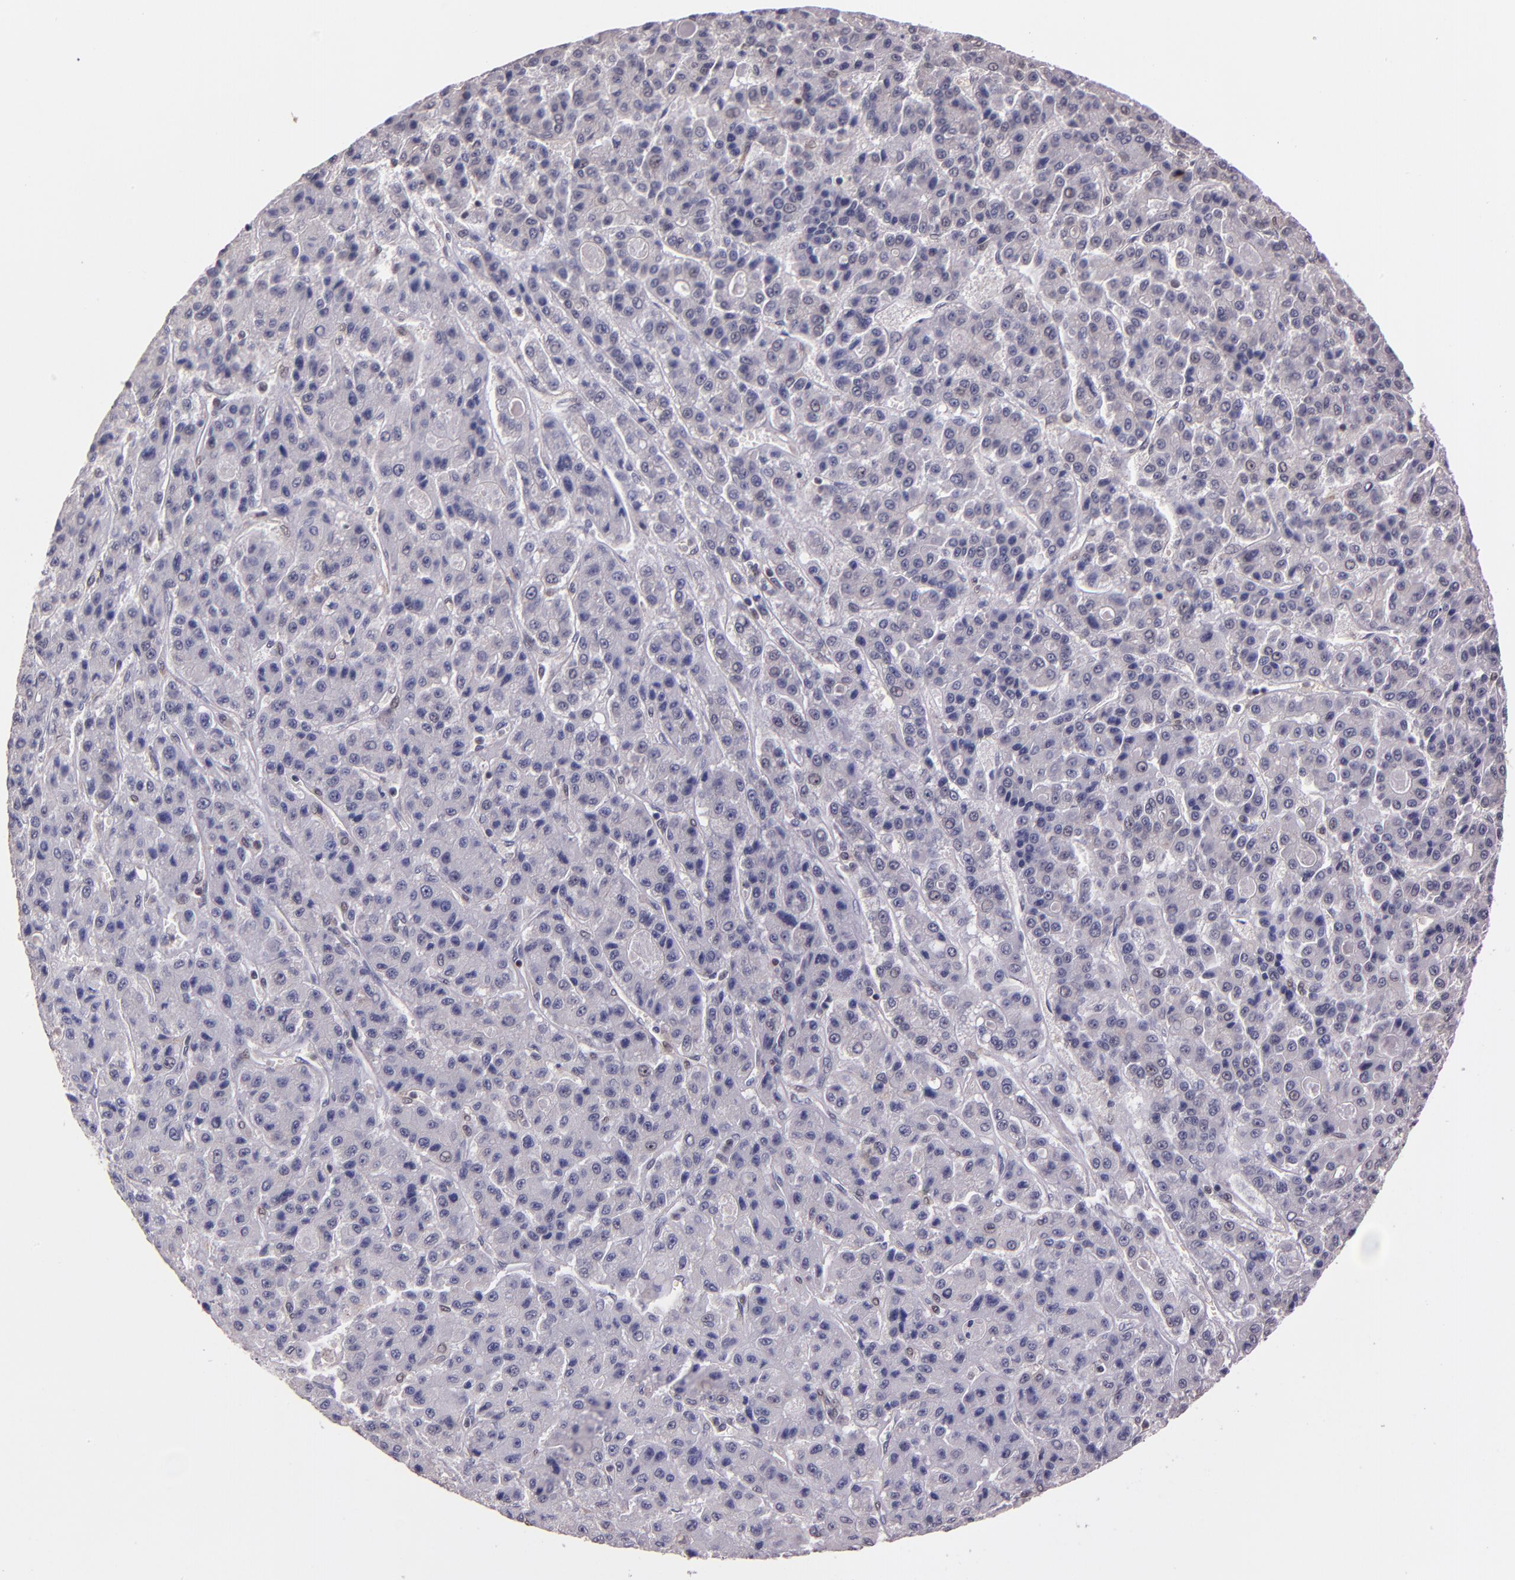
{"staining": {"intensity": "negative", "quantity": "none", "location": "none"}, "tissue": "liver cancer", "cell_type": "Tumor cells", "image_type": "cancer", "snomed": [{"axis": "morphology", "description": "Carcinoma, Hepatocellular, NOS"}, {"axis": "topography", "description": "Liver"}], "caption": "Immunohistochemistry photomicrograph of neoplastic tissue: human liver hepatocellular carcinoma stained with DAB (3,3'-diaminobenzidine) displays no significant protein expression in tumor cells. Nuclei are stained in blue.", "gene": "STAT6", "patient": {"sex": "male", "age": 70}}